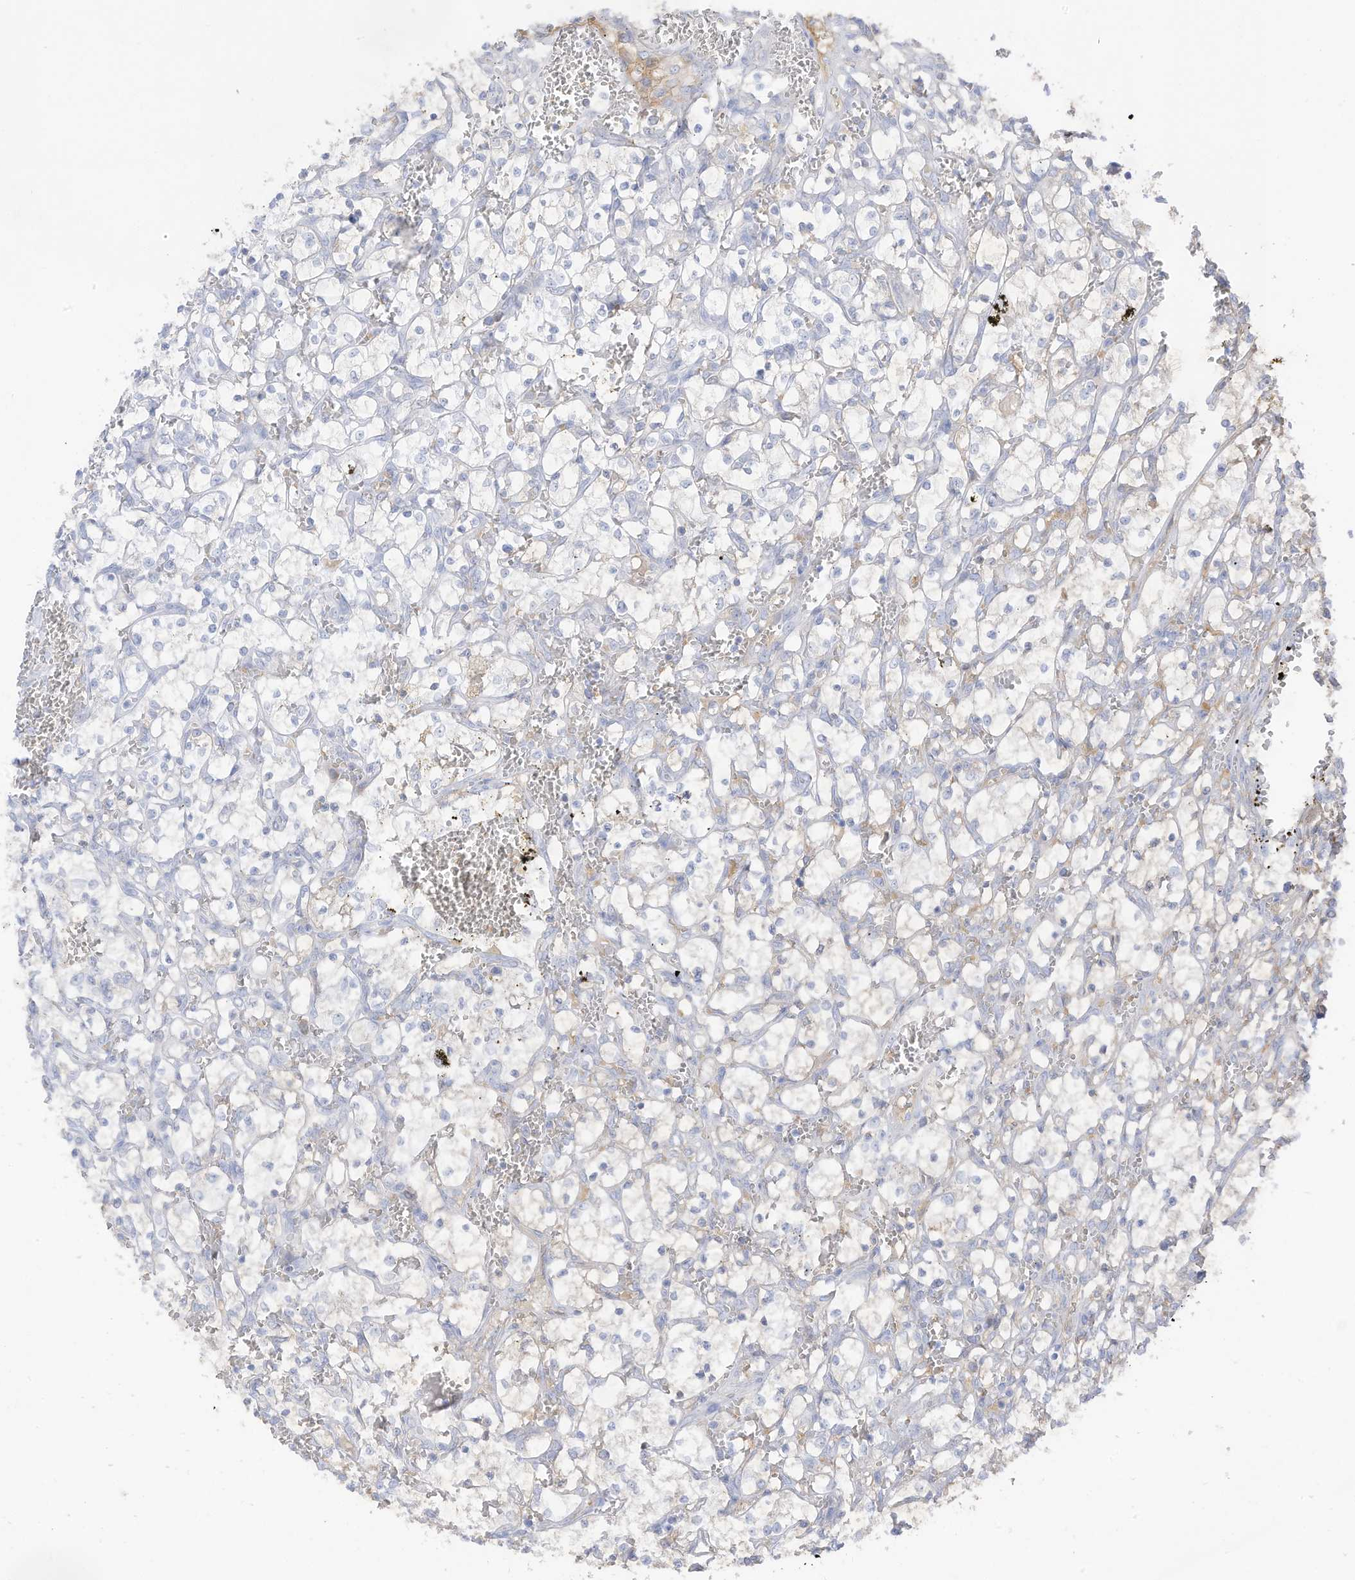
{"staining": {"intensity": "negative", "quantity": "none", "location": "none"}, "tissue": "renal cancer", "cell_type": "Tumor cells", "image_type": "cancer", "snomed": [{"axis": "morphology", "description": "Adenocarcinoma, NOS"}, {"axis": "topography", "description": "Kidney"}], "caption": "Tumor cells show no significant protein staining in renal cancer.", "gene": "HSD17B13", "patient": {"sex": "female", "age": 69}}